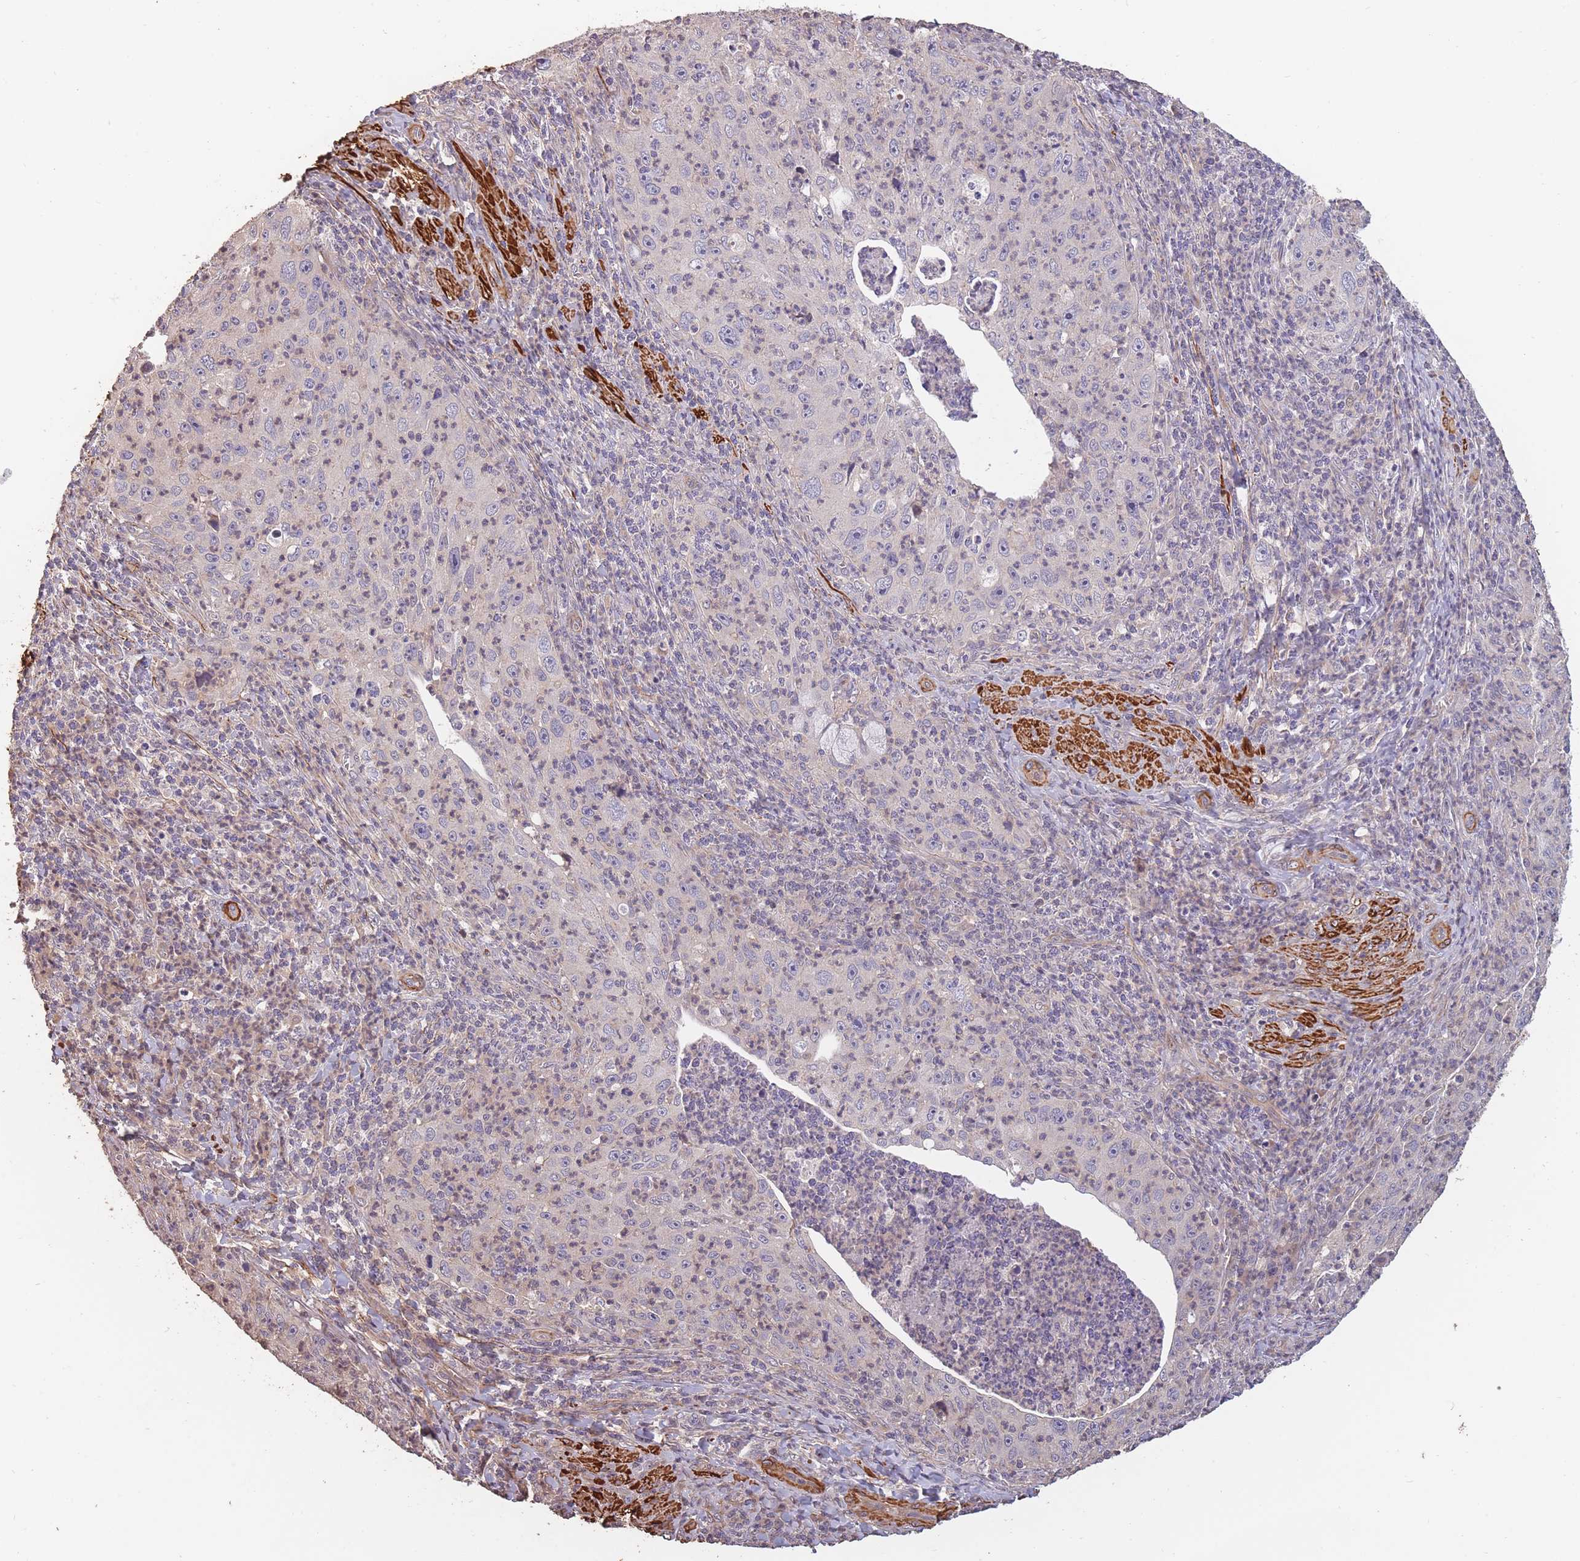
{"staining": {"intensity": "negative", "quantity": "none", "location": "none"}, "tissue": "cervical cancer", "cell_type": "Tumor cells", "image_type": "cancer", "snomed": [{"axis": "morphology", "description": "Squamous cell carcinoma, NOS"}, {"axis": "topography", "description": "Cervix"}], "caption": "The photomicrograph demonstrates no significant expression in tumor cells of squamous cell carcinoma (cervical).", "gene": "NLRC4", "patient": {"sex": "female", "age": 30}}